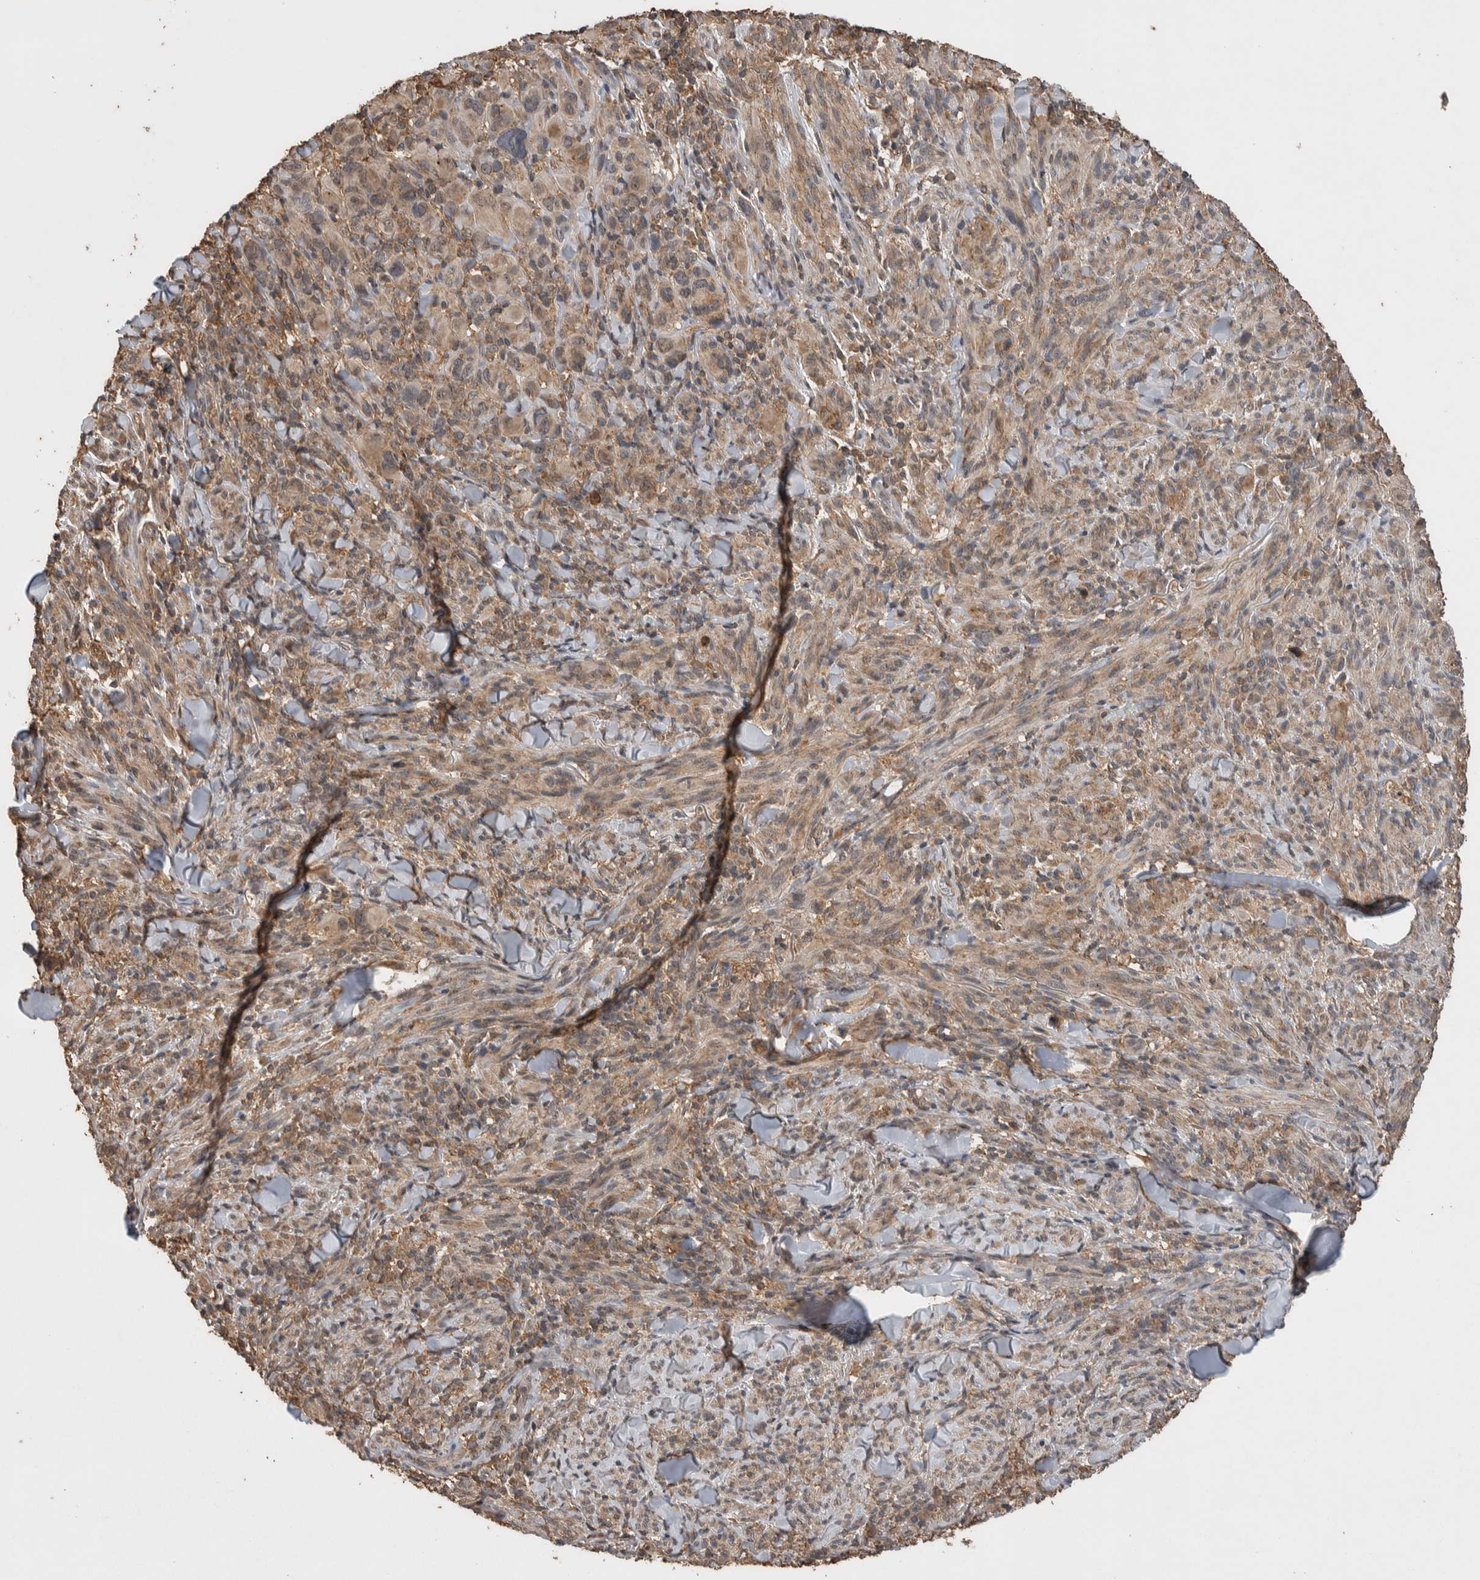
{"staining": {"intensity": "moderate", "quantity": ">75%", "location": "cytoplasmic/membranous"}, "tissue": "melanoma", "cell_type": "Tumor cells", "image_type": "cancer", "snomed": [{"axis": "morphology", "description": "Malignant melanoma, NOS"}, {"axis": "topography", "description": "Skin of head"}], "caption": "Moderate cytoplasmic/membranous expression is identified in about >75% of tumor cells in malignant melanoma.", "gene": "DVL2", "patient": {"sex": "male", "age": 96}}